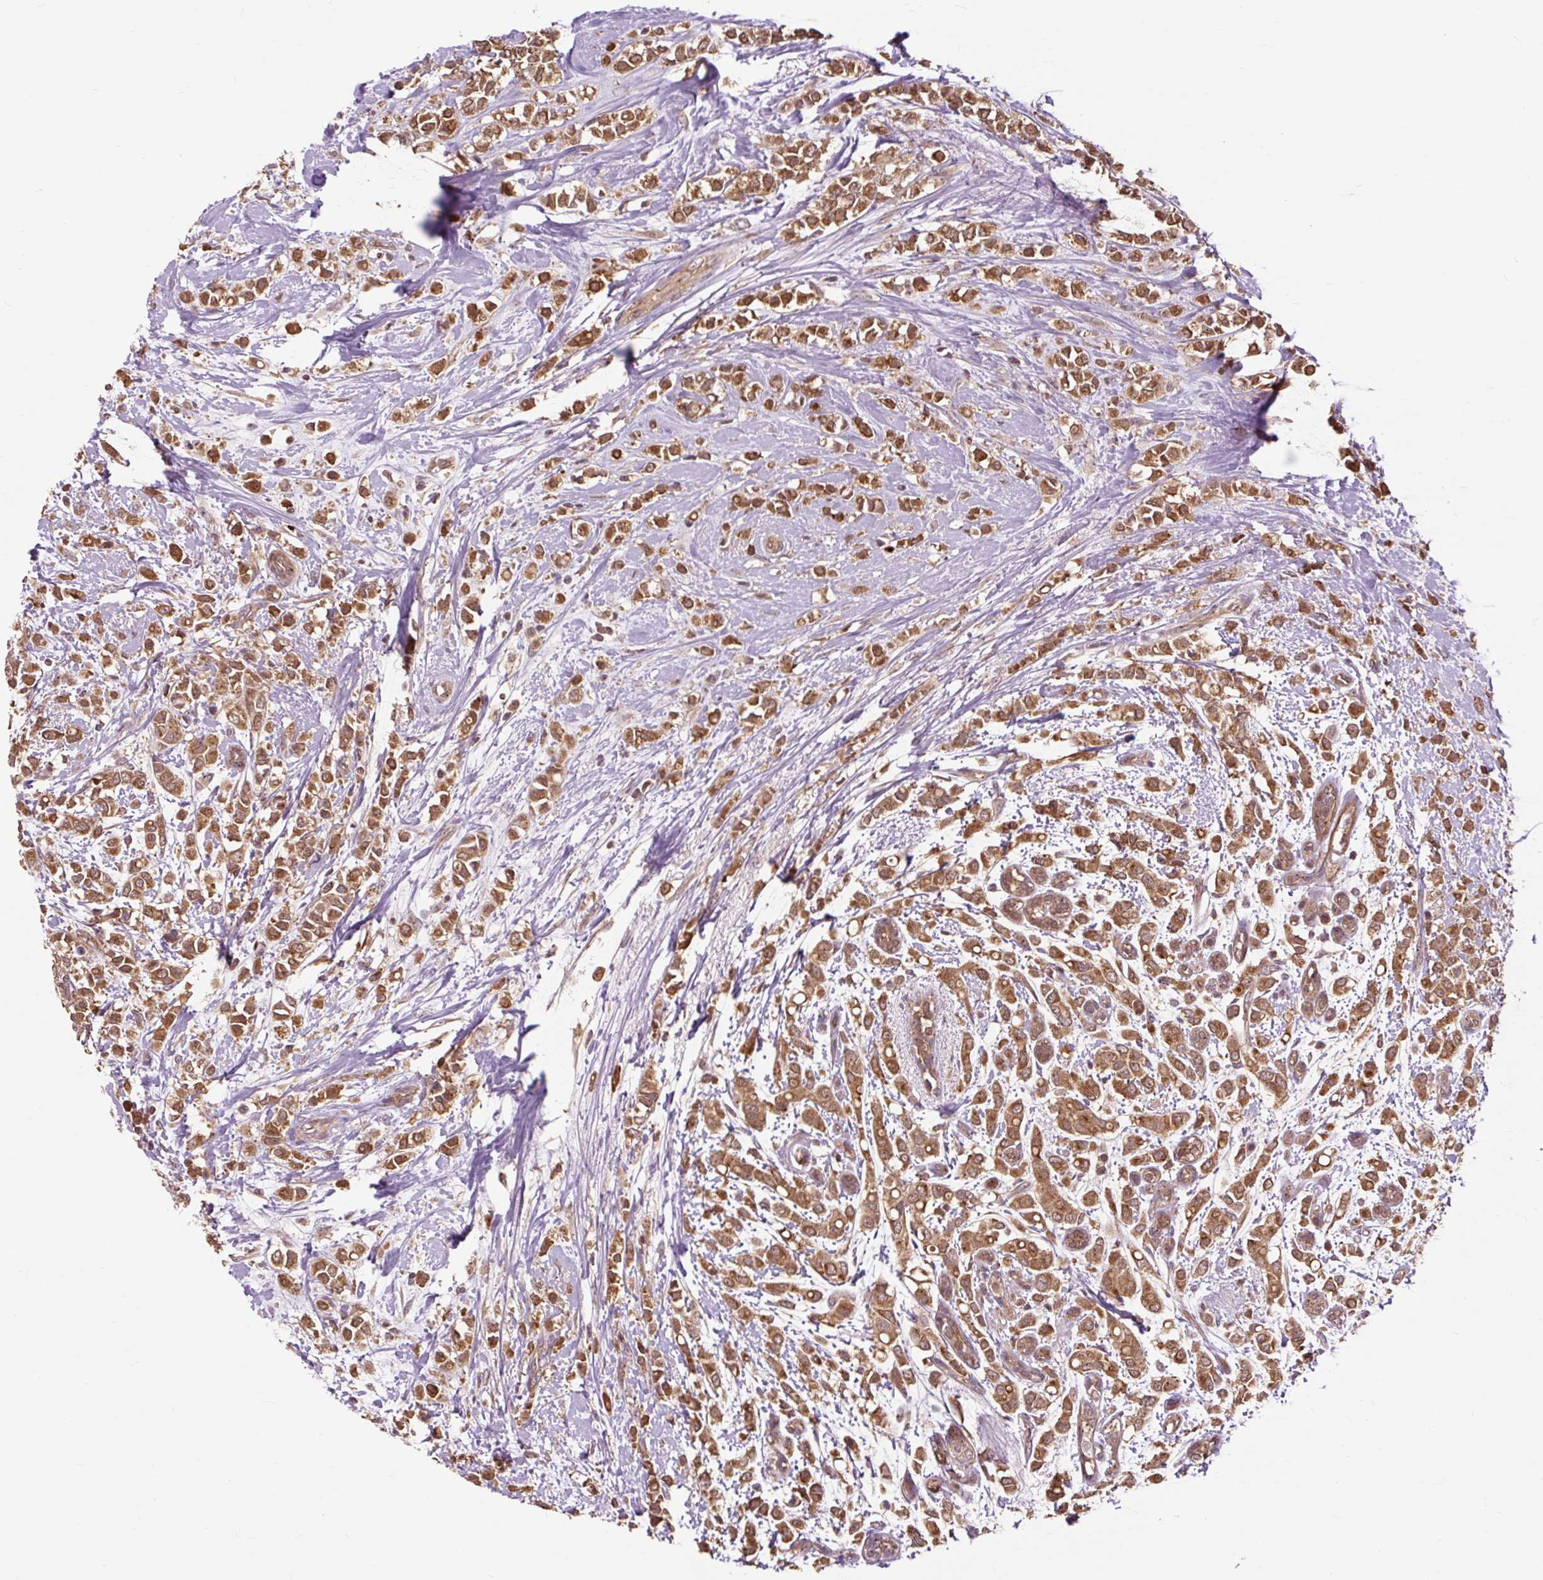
{"staining": {"intensity": "strong", "quantity": ">75%", "location": "cytoplasmic/membranous"}, "tissue": "breast cancer", "cell_type": "Tumor cells", "image_type": "cancer", "snomed": [{"axis": "morphology", "description": "Lobular carcinoma"}, {"axis": "topography", "description": "Breast"}], "caption": "Breast cancer (lobular carcinoma) was stained to show a protein in brown. There is high levels of strong cytoplasmic/membranous positivity in approximately >75% of tumor cells.", "gene": "MMS19", "patient": {"sex": "female", "age": 68}}